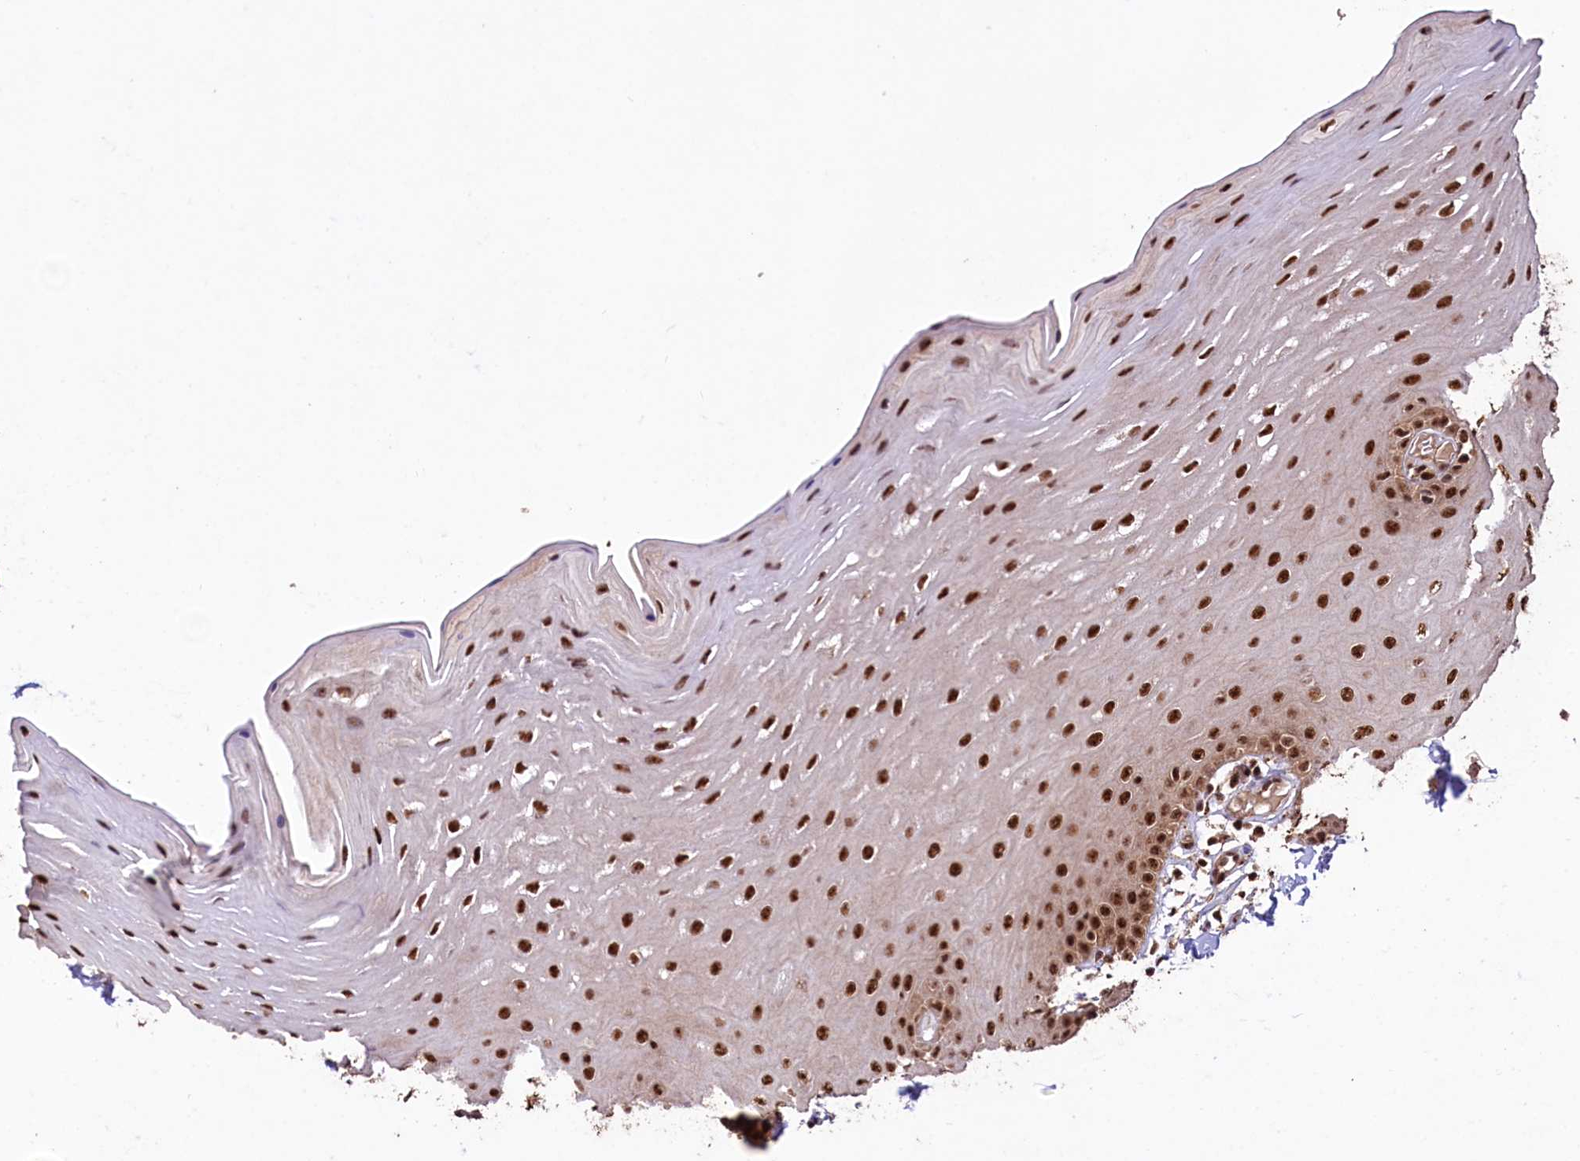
{"staining": {"intensity": "strong", "quantity": ">75%", "location": "nuclear"}, "tissue": "oral mucosa", "cell_type": "Squamous epithelial cells", "image_type": "normal", "snomed": [{"axis": "morphology", "description": "Normal tissue, NOS"}, {"axis": "topography", "description": "Oral tissue"}], "caption": "A brown stain shows strong nuclear staining of a protein in squamous epithelial cells of benign human oral mucosa.", "gene": "SFSWAP", "patient": {"sex": "female", "age": 39}}